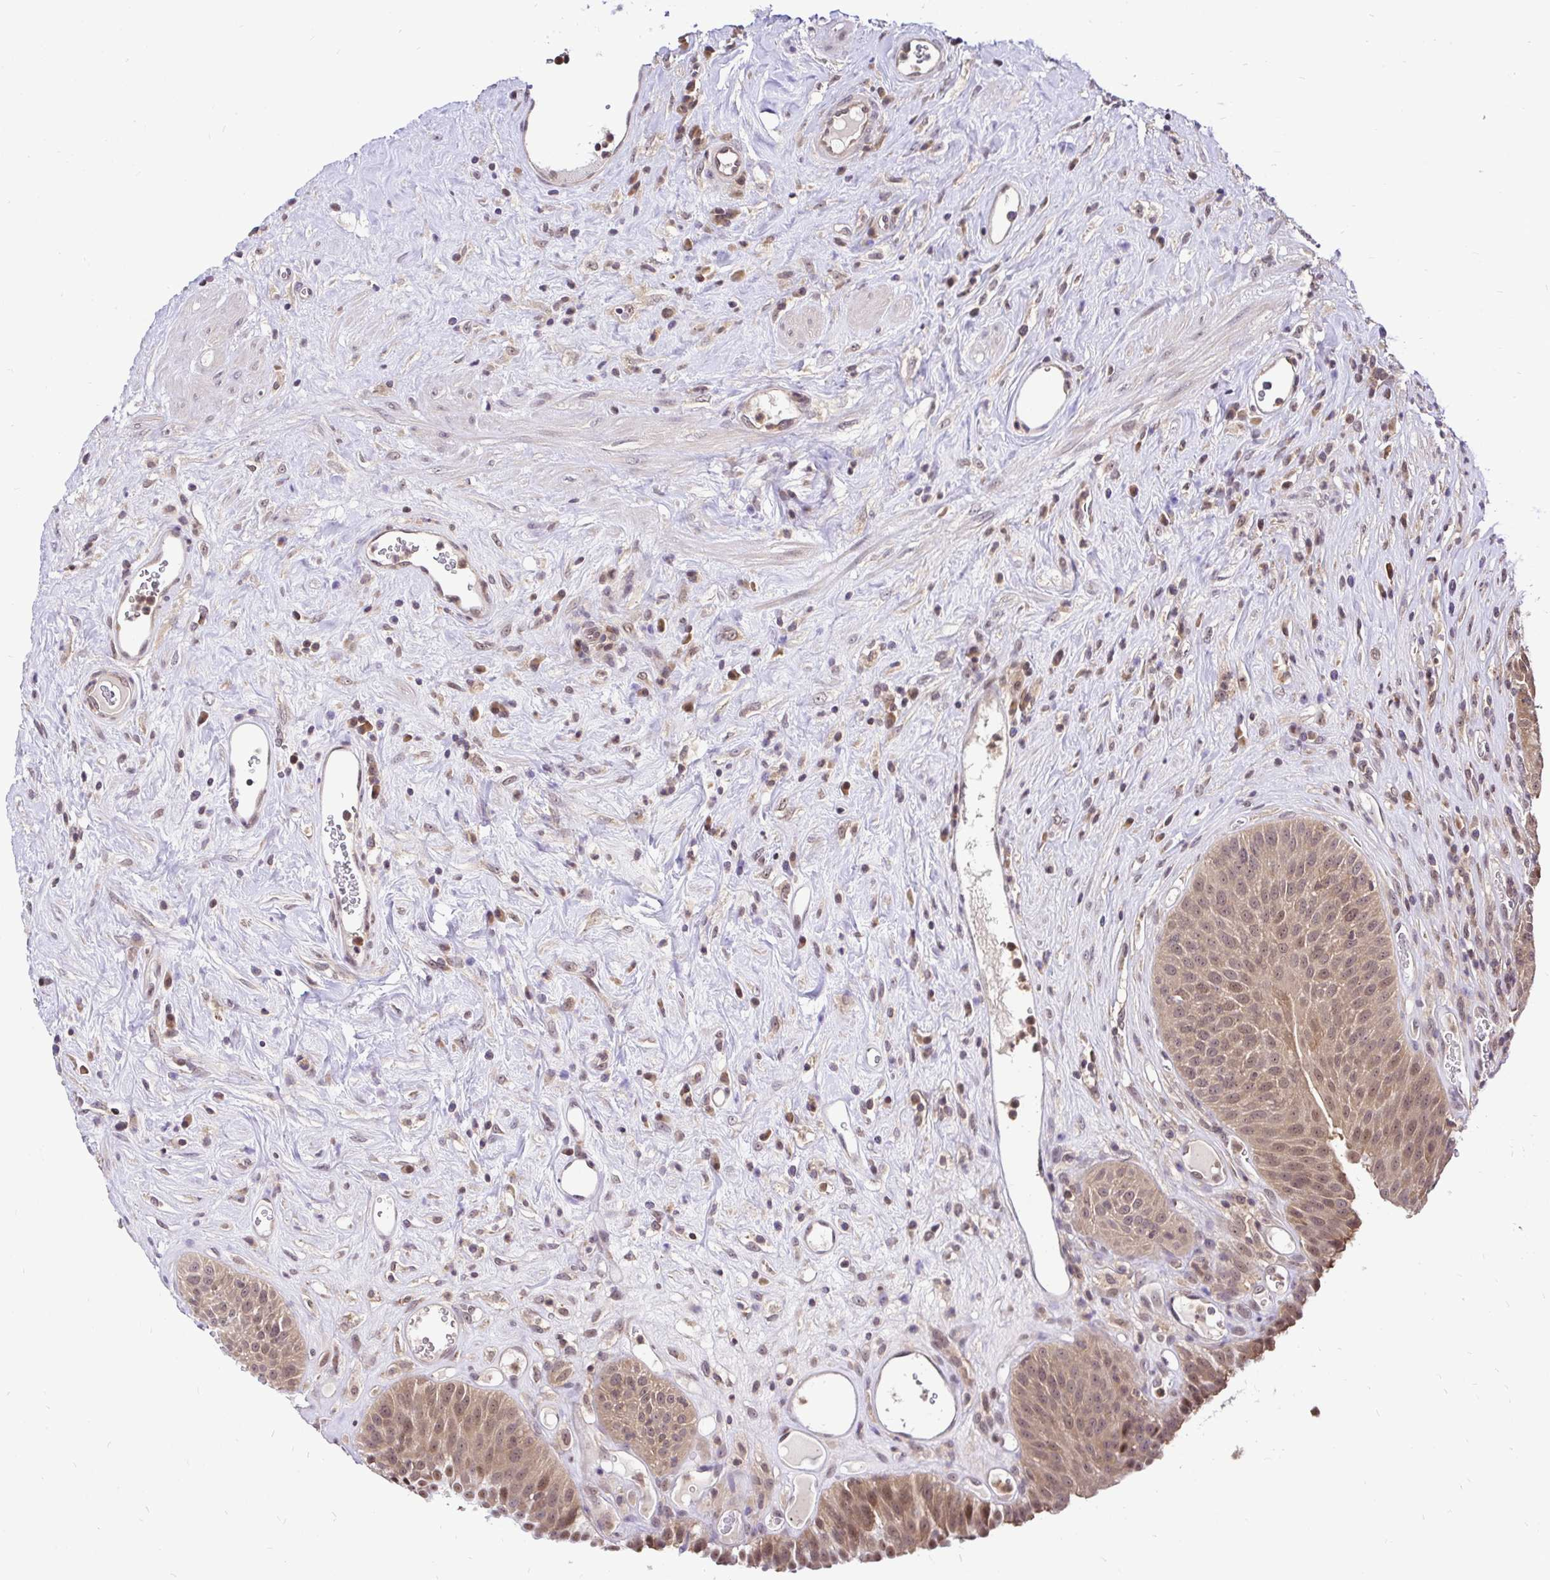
{"staining": {"intensity": "moderate", "quantity": ">75%", "location": "cytoplasmic/membranous,nuclear"}, "tissue": "urinary bladder", "cell_type": "Urothelial cells", "image_type": "normal", "snomed": [{"axis": "morphology", "description": "Normal tissue, NOS"}, {"axis": "topography", "description": "Urinary bladder"}], "caption": "Immunohistochemistry (IHC) (DAB (3,3'-diaminobenzidine)) staining of unremarkable urinary bladder exhibits moderate cytoplasmic/membranous,nuclear protein staining in approximately >75% of urothelial cells. The protein of interest is stained brown, and the nuclei are stained in blue (DAB IHC with brightfield microscopy, high magnification).", "gene": "UBE2M", "patient": {"sex": "female", "age": 56}}